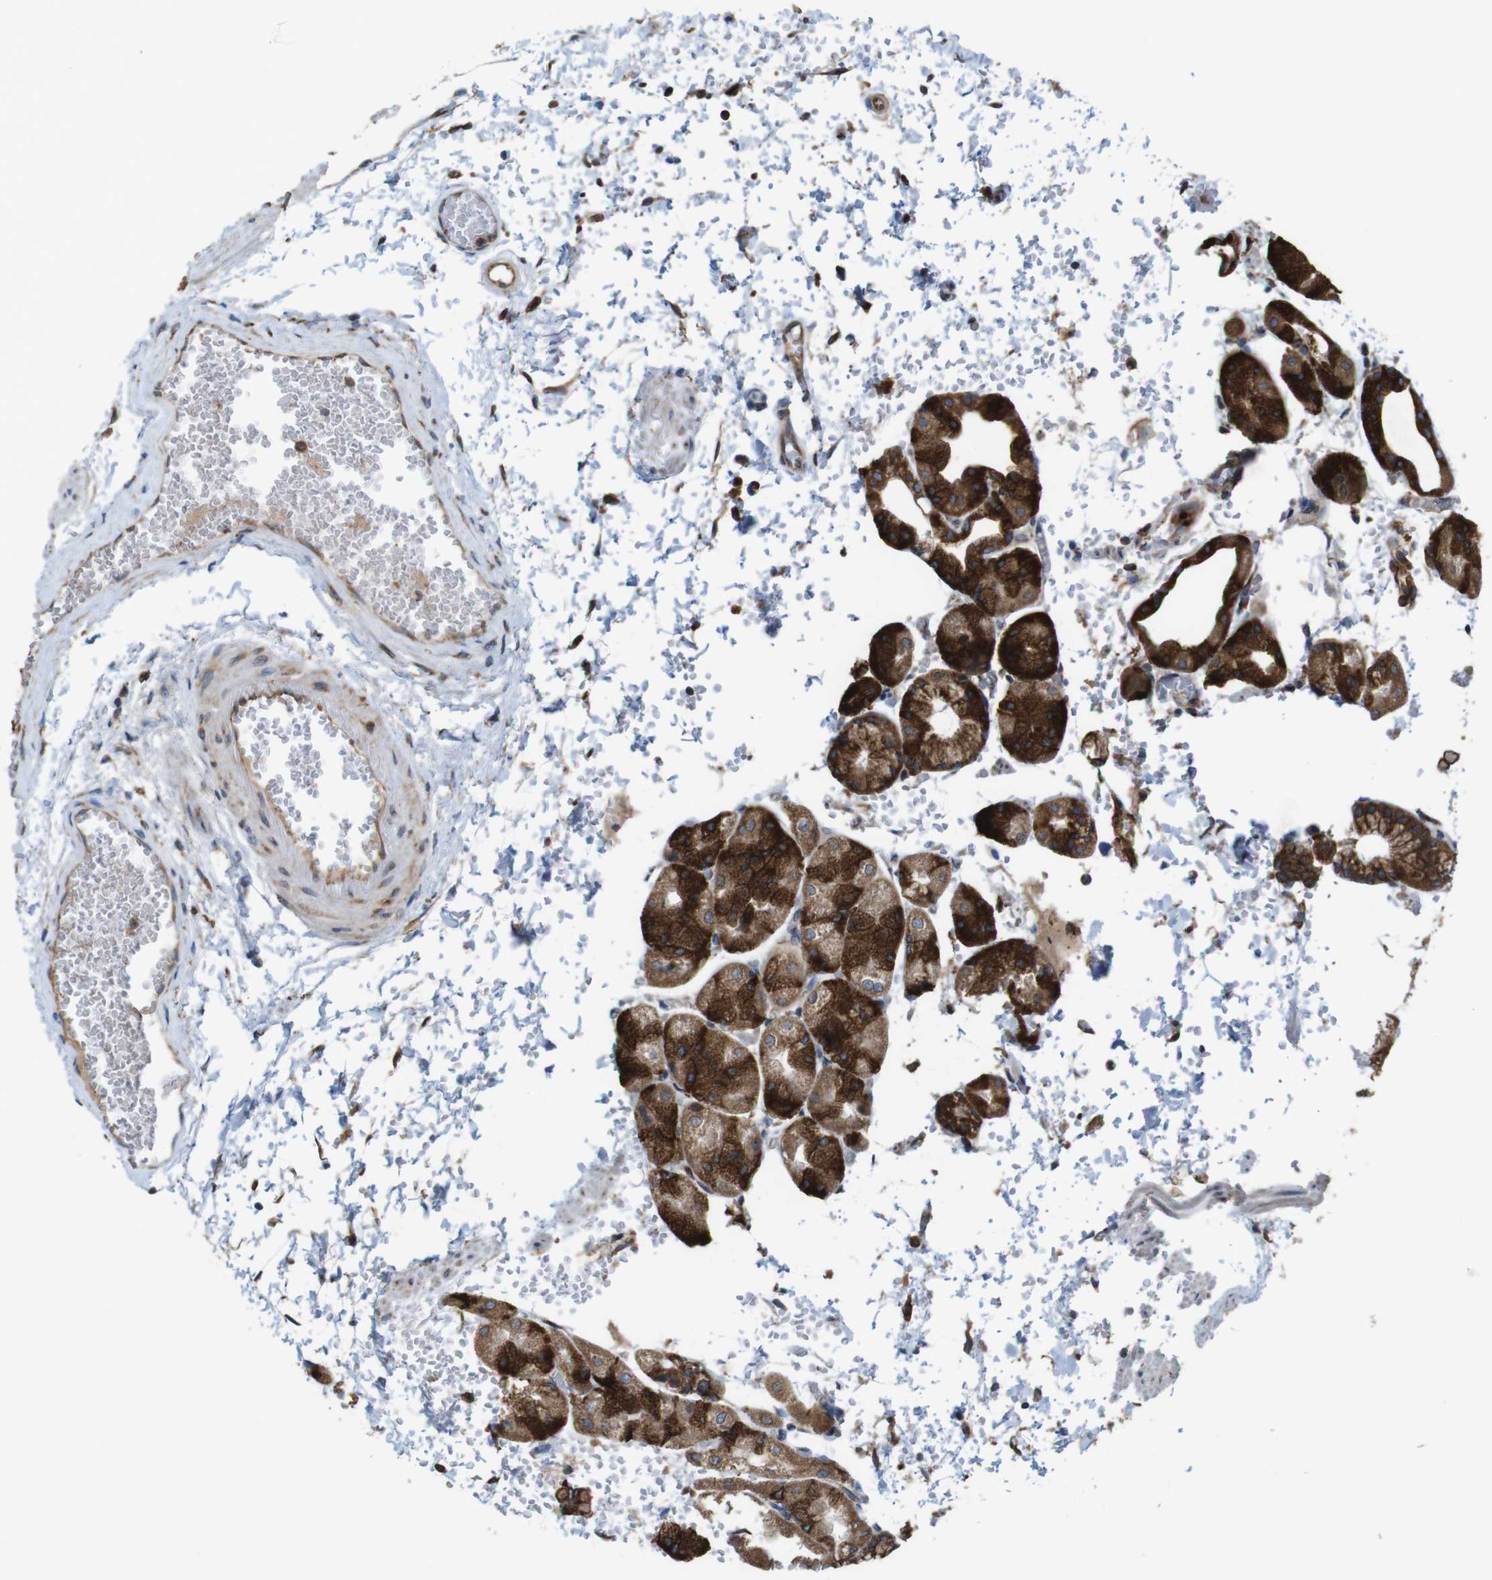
{"staining": {"intensity": "strong", "quantity": ">75%", "location": "cytoplasmic/membranous"}, "tissue": "stomach", "cell_type": "Glandular cells", "image_type": "normal", "snomed": [{"axis": "morphology", "description": "Normal tissue, NOS"}, {"axis": "topography", "description": "Stomach, upper"}], "caption": "Strong cytoplasmic/membranous positivity for a protein is identified in approximately >75% of glandular cells of normal stomach using IHC.", "gene": "UGGT1", "patient": {"sex": "male", "age": 72}}